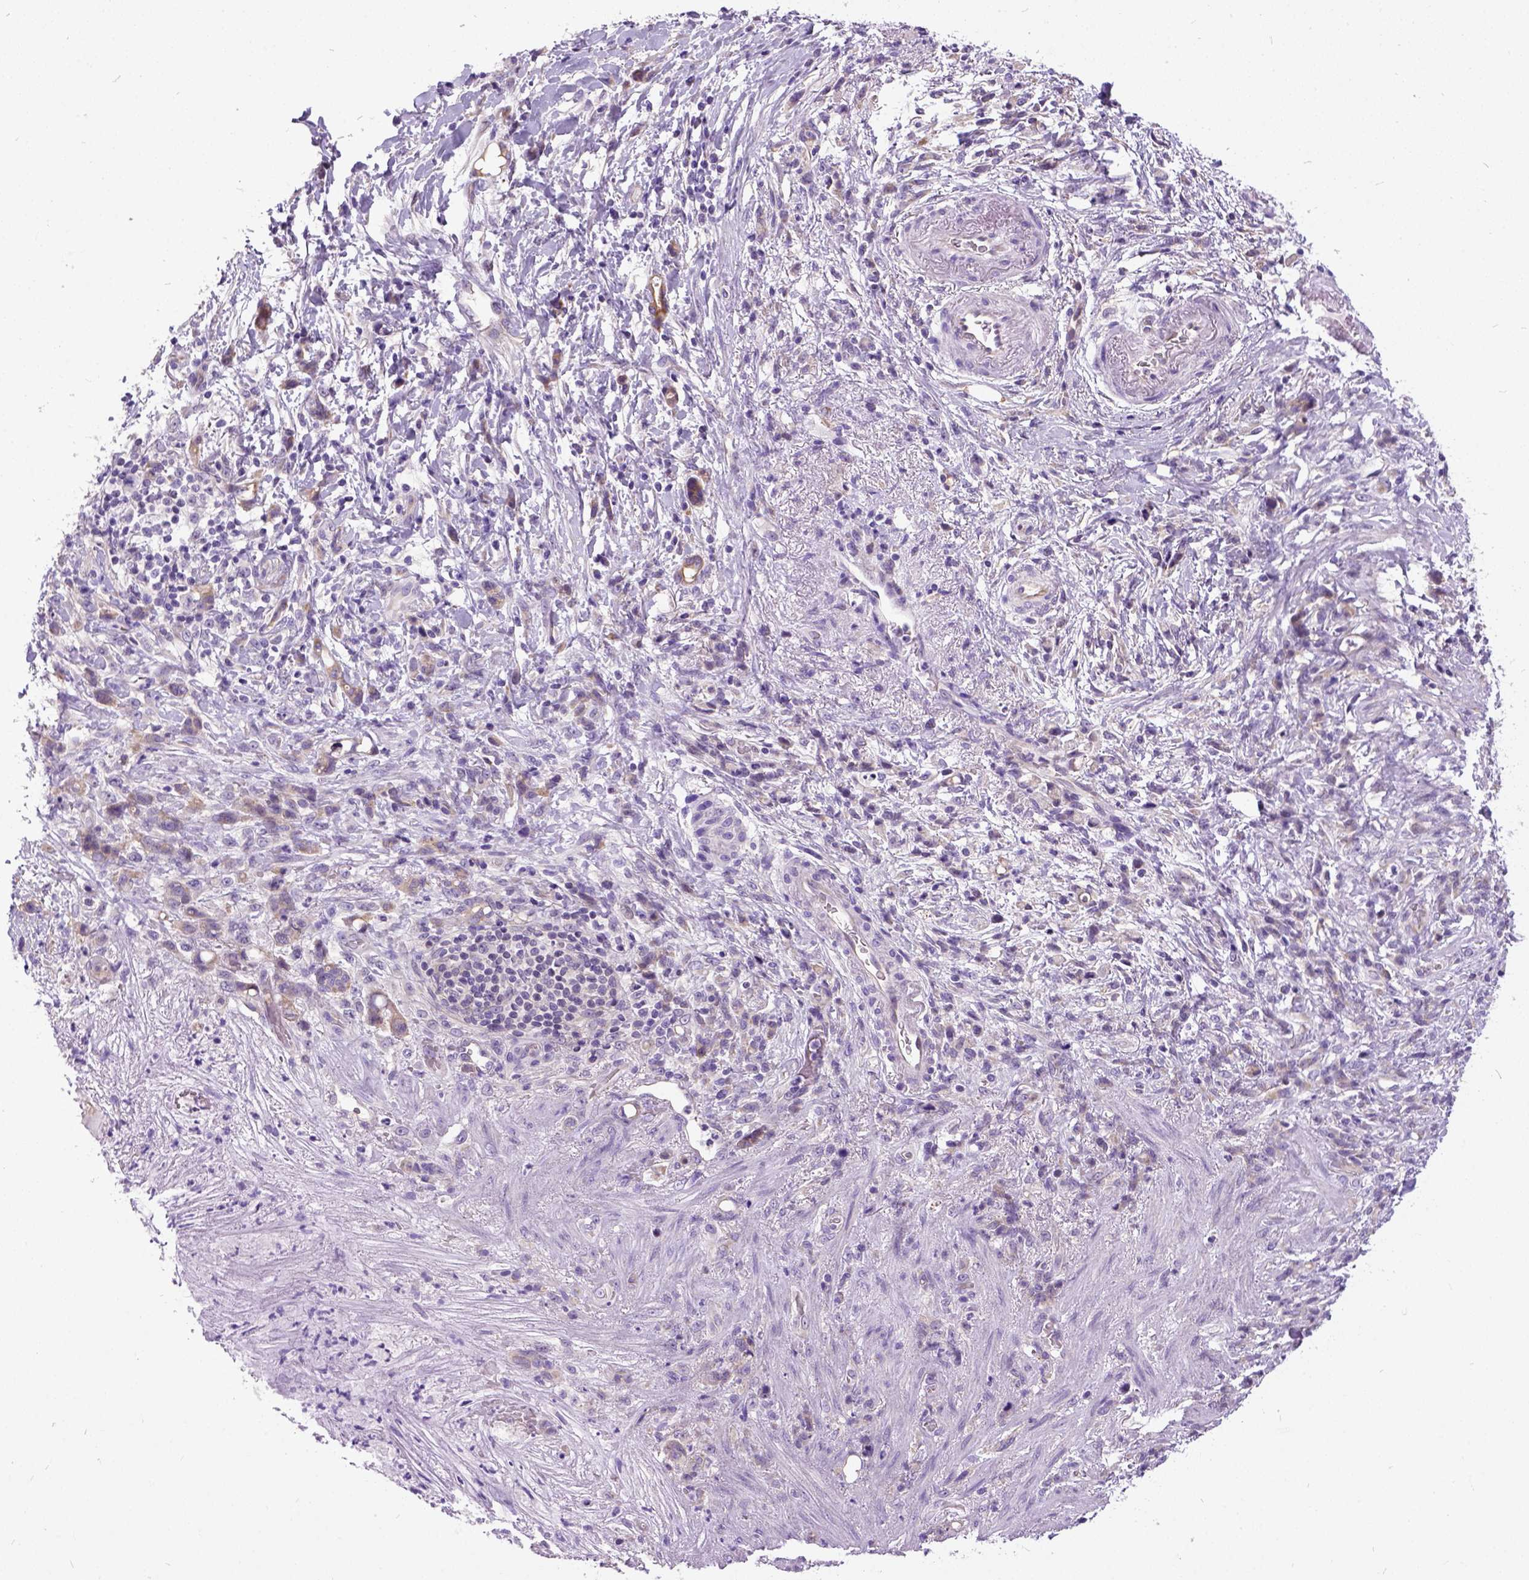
{"staining": {"intensity": "weak", "quantity": "25%-75%", "location": "cytoplasmic/membranous"}, "tissue": "stomach cancer", "cell_type": "Tumor cells", "image_type": "cancer", "snomed": [{"axis": "morphology", "description": "Adenocarcinoma, NOS"}, {"axis": "topography", "description": "Stomach"}], "caption": "The photomicrograph shows staining of stomach adenocarcinoma, revealing weak cytoplasmic/membranous protein expression (brown color) within tumor cells.", "gene": "NEK5", "patient": {"sex": "female", "age": 84}}